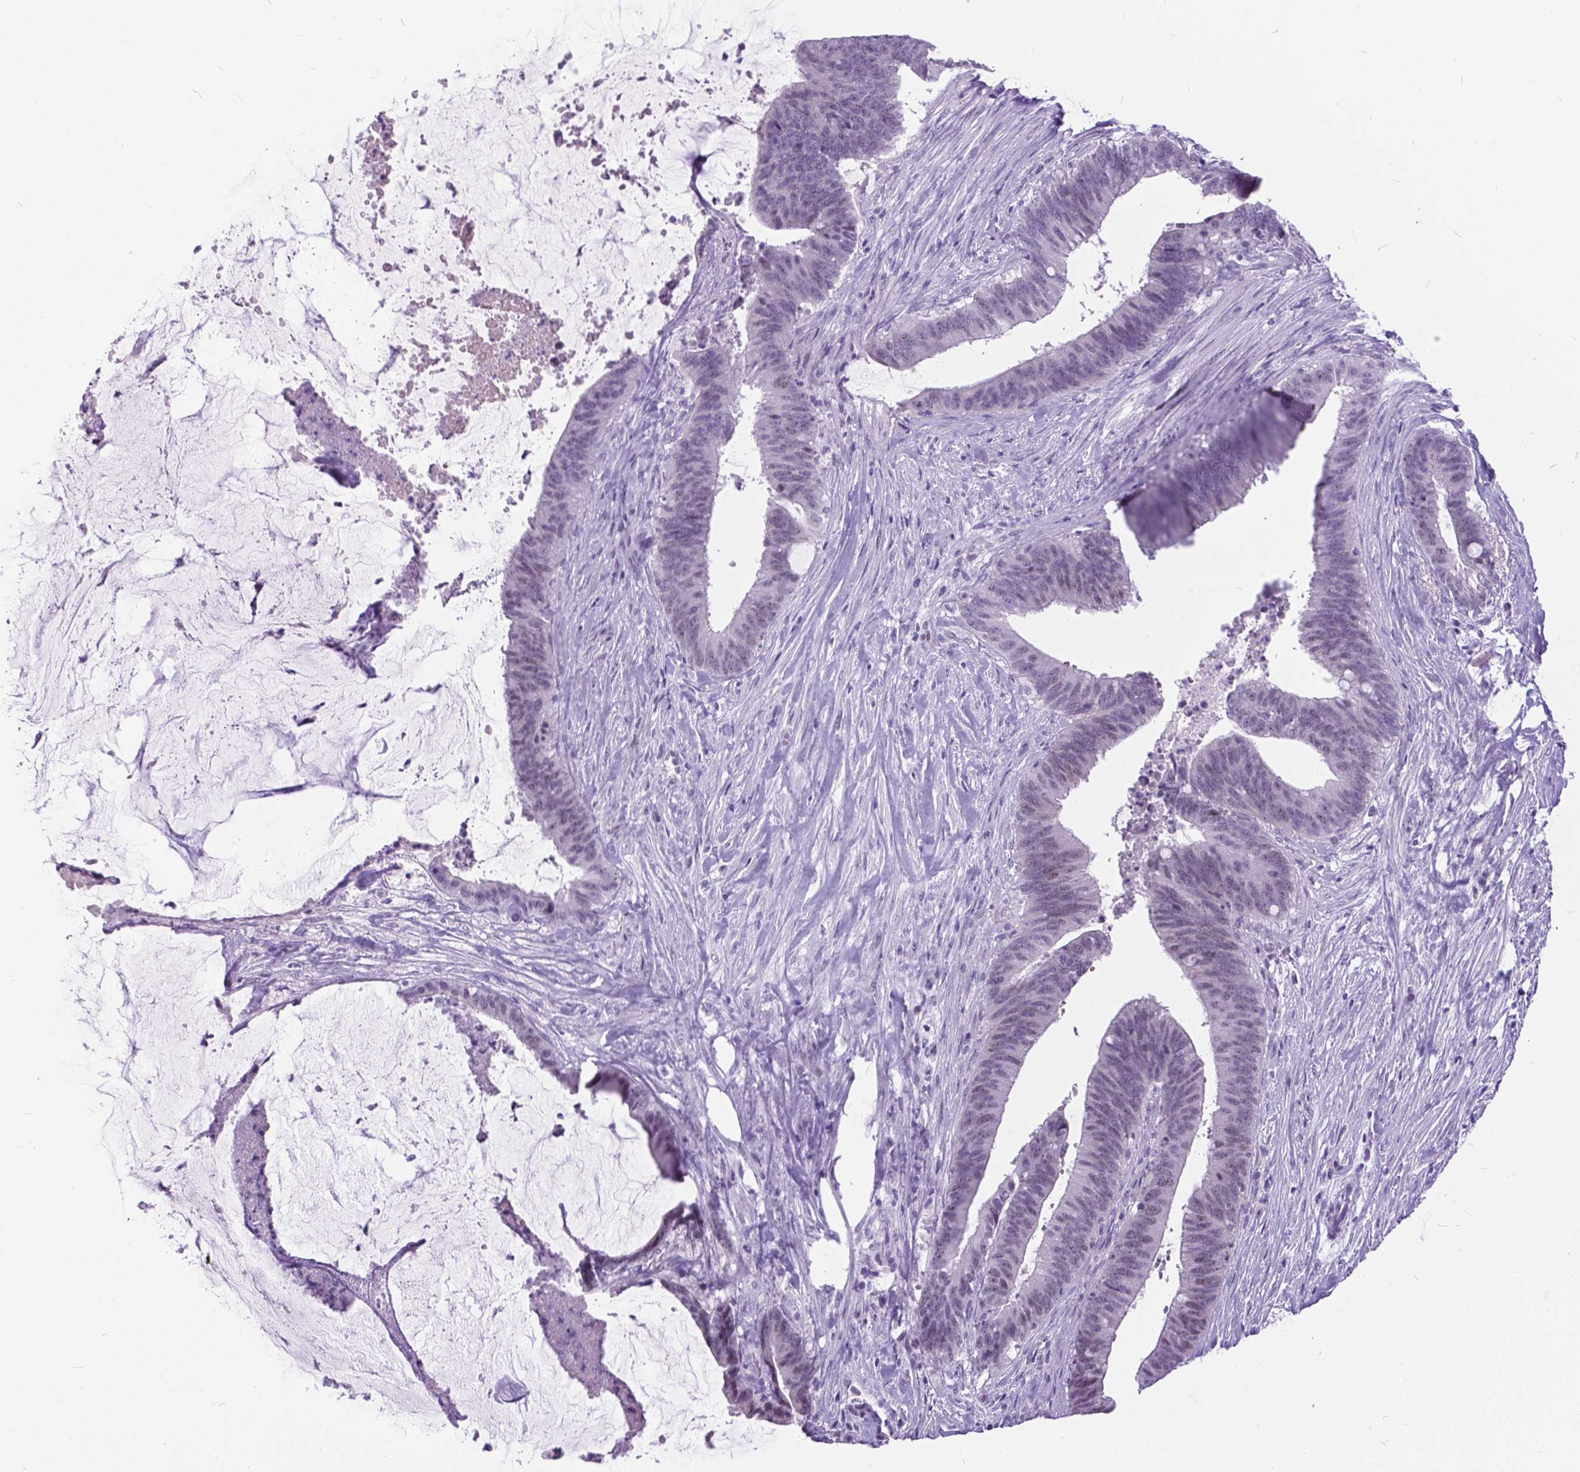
{"staining": {"intensity": "negative", "quantity": "none", "location": "none"}, "tissue": "colorectal cancer", "cell_type": "Tumor cells", "image_type": "cancer", "snomed": [{"axis": "morphology", "description": "Adenocarcinoma, NOS"}, {"axis": "topography", "description": "Colon"}], "caption": "An IHC image of colorectal adenocarcinoma is shown. There is no staining in tumor cells of colorectal adenocarcinoma.", "gene": "BSND", "patient": {"sex": "female", "age": 43}}